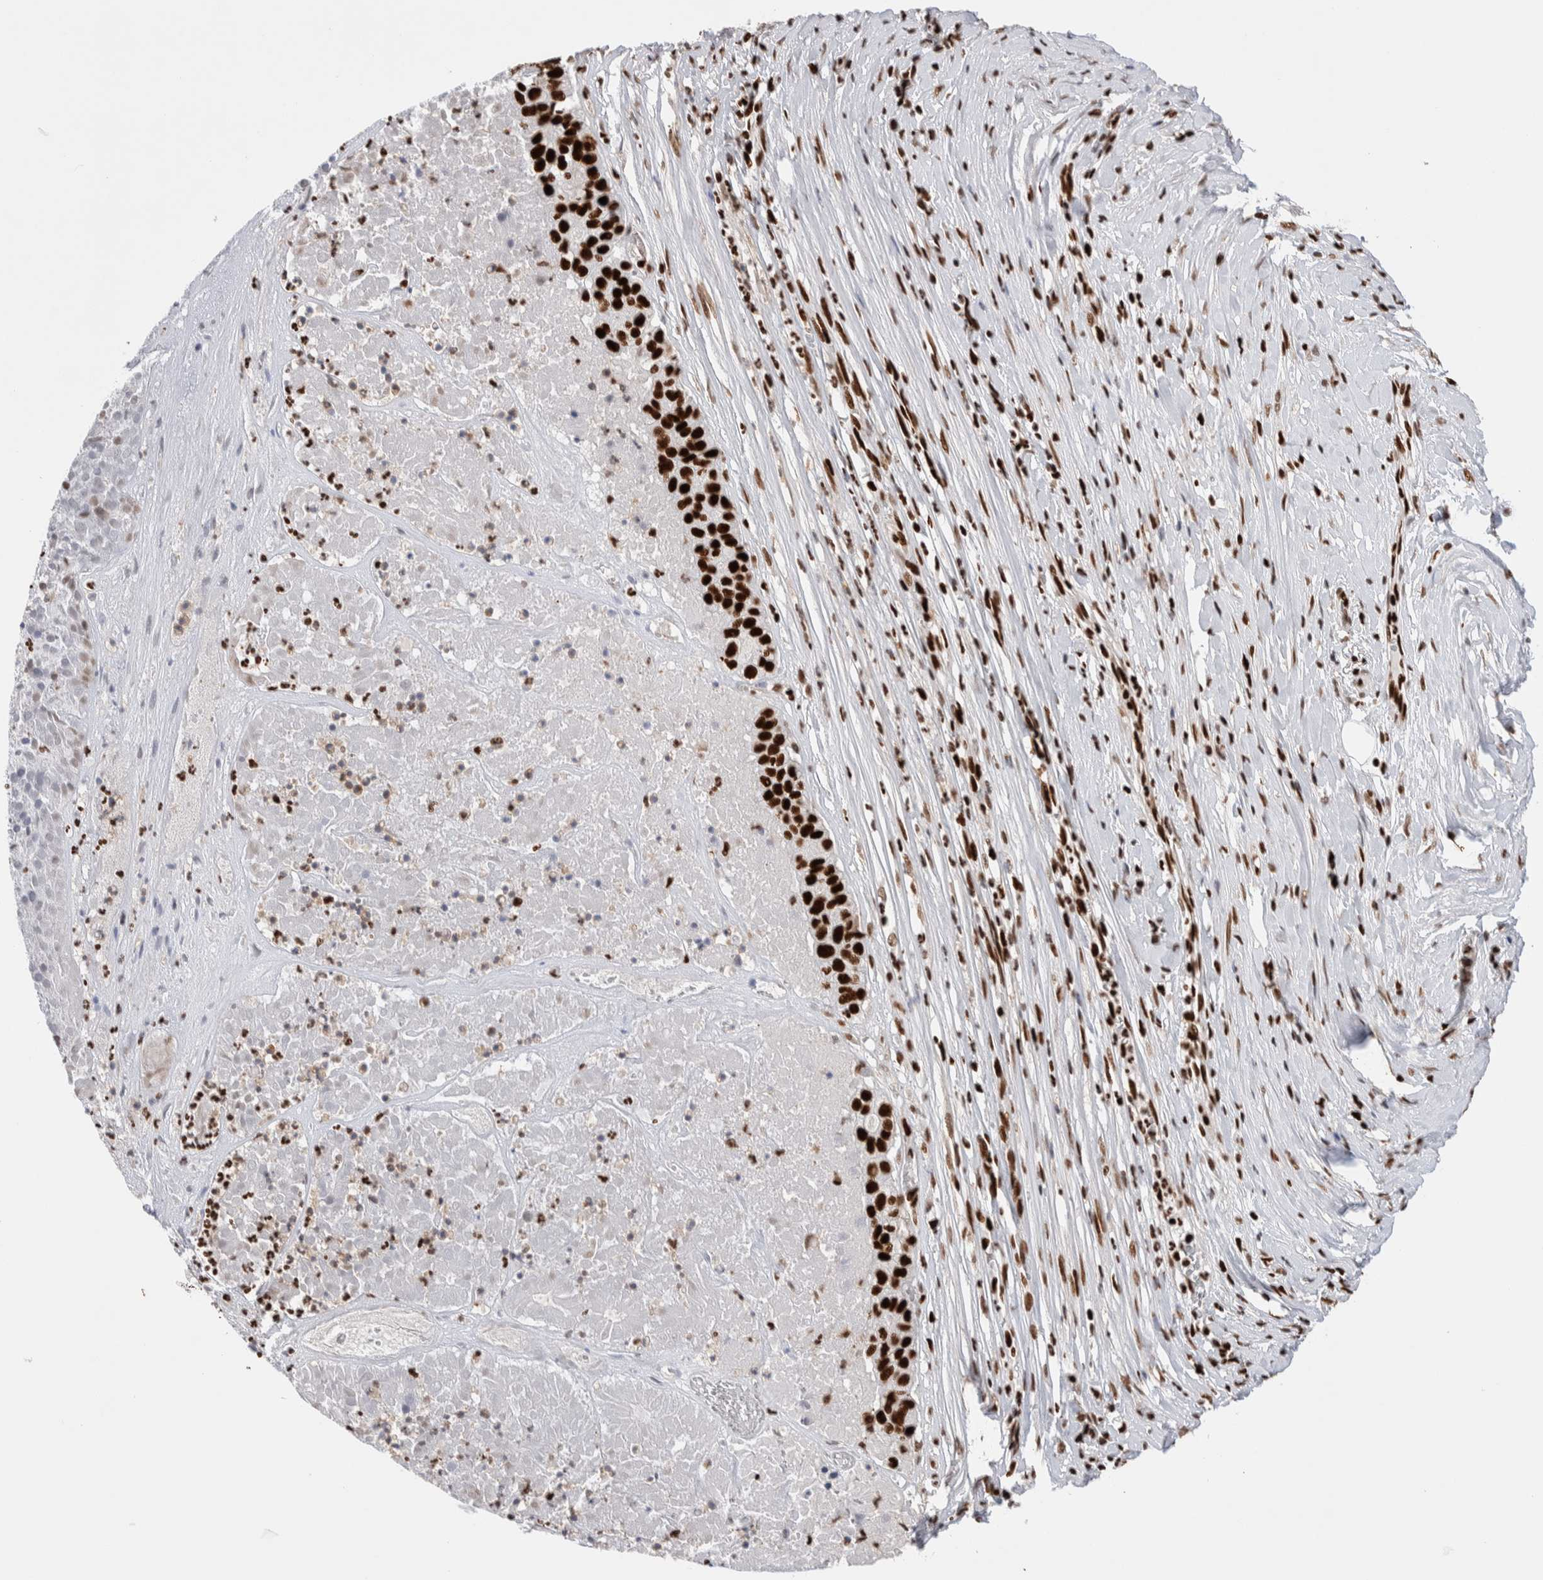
{"staining": {"intensity": "strong", "quantity": ">75%", "location": "nuclear"}, "tissue": "pancreatic cancer", "cell_type": "Tumor cells", "image_type": "cancer", "snomed": [{"axis": "morphology", "description": "Adenocarcinoma, NOS"}, {"axis": "topography", "description": "Pancreas"}], "caption": "Protein analysis of pancreatic cancer tissue reveals strong nuclear positivity in approximately >75% of tumor cells. The protein of interest is stained brown, and the nuclei are stained in blue (DAB IHC with brightfield microscopy, high magnification).", "gene": "RNASEK-C17orf49", "patient": {"sex": "male", "age": 50}}